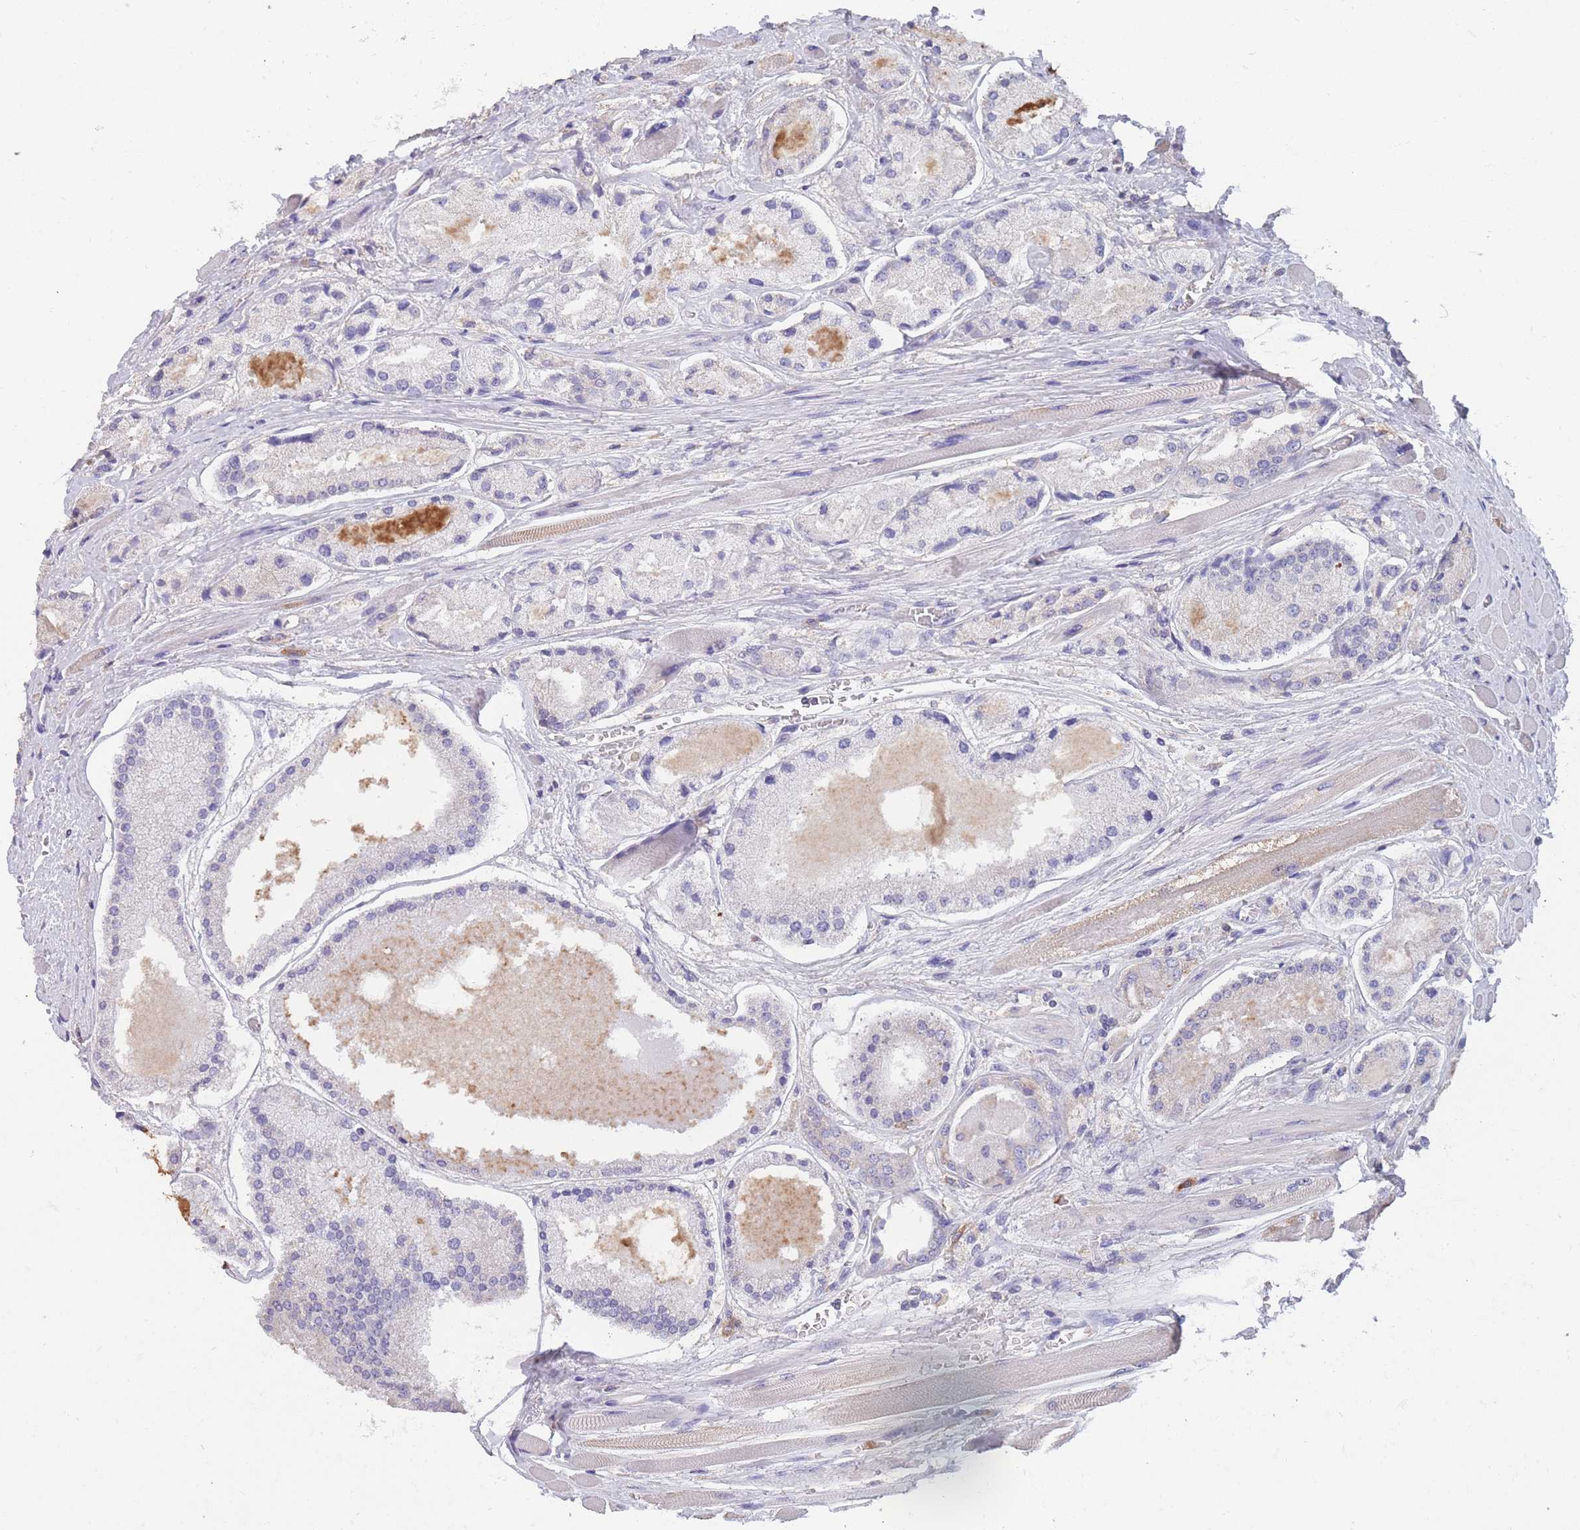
{"staining": {"intensity": "negative", "quantity": "none", "location": "none"}, "tissue": "prostate cancer", "cell_type": "Tumor cells", "image_type": "cancer", "snomed": [{"axis": "morphology", "description": "Adenocarcinoma, High grade"}, {"axis": "topography", "description": "Prostate"}], "caption": "The IHC micrograph has no significant staining in tumor cells of prostate cancer tissue. Nuclei are stained in blue.", "gene": "CLEC12A", "patient": {"sex": "male", "age": 67}}